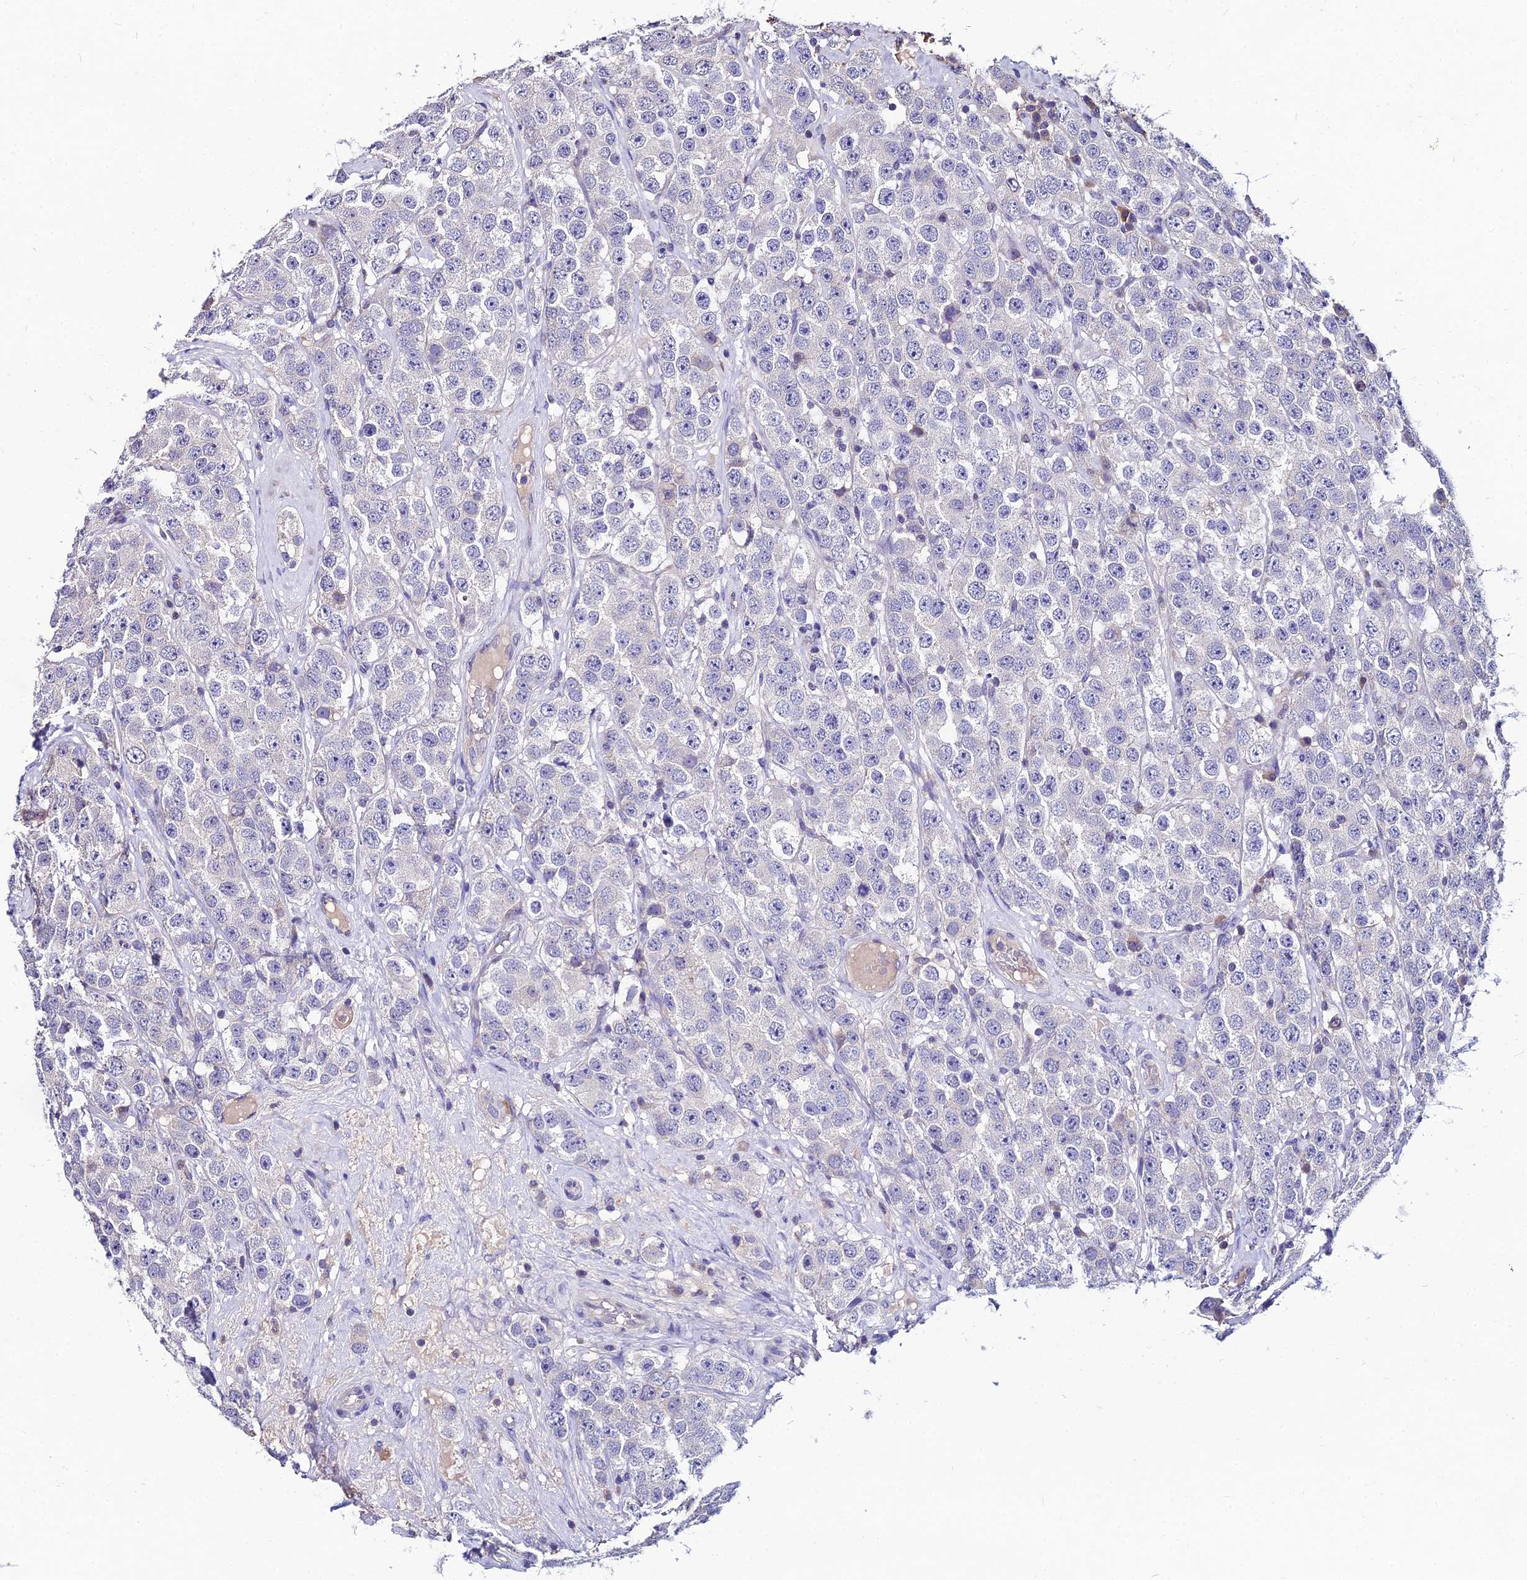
{"staining": {"intensity": "negative", "quantity": "none", "location": "none"}, "tissue": "testis cancer", "cell_type": "Tumor cells", "image_type": "cancer", "snomed": [{"axis": "morphology", "description": "Seminoma, NOS"}, {"axis": "topography", "description": "Testis"}], "caption": "A histopathology image of testis seminoma stained for a protein demonstrates no brown staining in tumor cells. Brightfield microscopy of immunohistochemistry stained with DAB (brown) and hematoxylin (blue), captured at high magnification.", "gene": "LGALS7", "patient": {"sex": "male", "age": 28}}